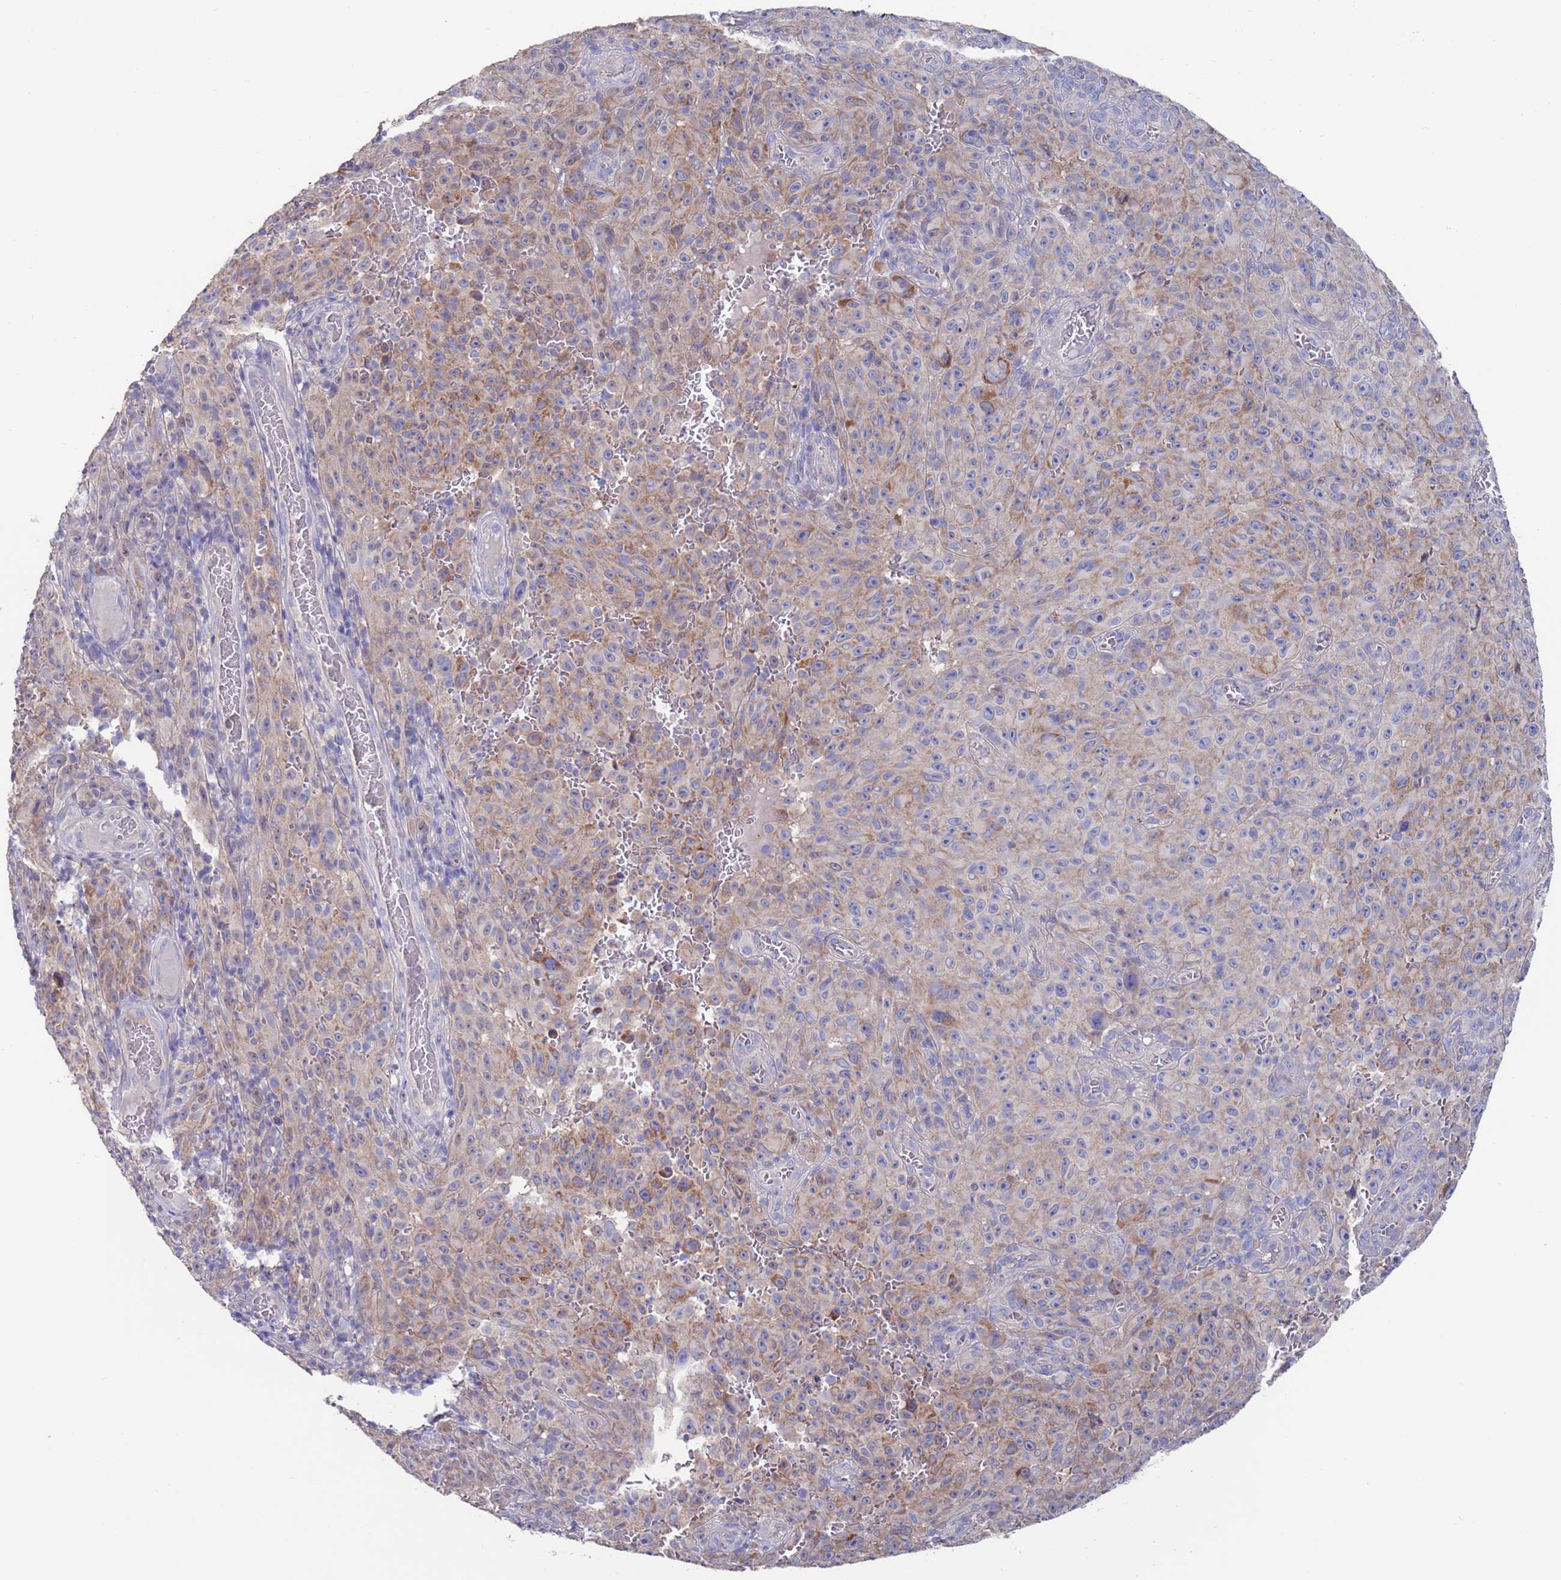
{"staining": {"intensity": "moderate", "quantity": "<25%", "location": "cytoplasmic/membranous"}, "tissue": "melanoma", "cell_type": "Tumor cells", "image_type": "cancer", "snomed": [{"axis": "morphology", "description": "Malignant melanoma, NOS"}, {"axis": "topography", "description": "Skin"}], "caption": "This photomicrograph exhibits immunohistochemistry staining of melanoma, with low moderate cytoplasmic/membranous positivity in approximately <25% of tumor cells.", "gene": "KRTCAP3", "patient": {"sex": "female", "age": 82}}